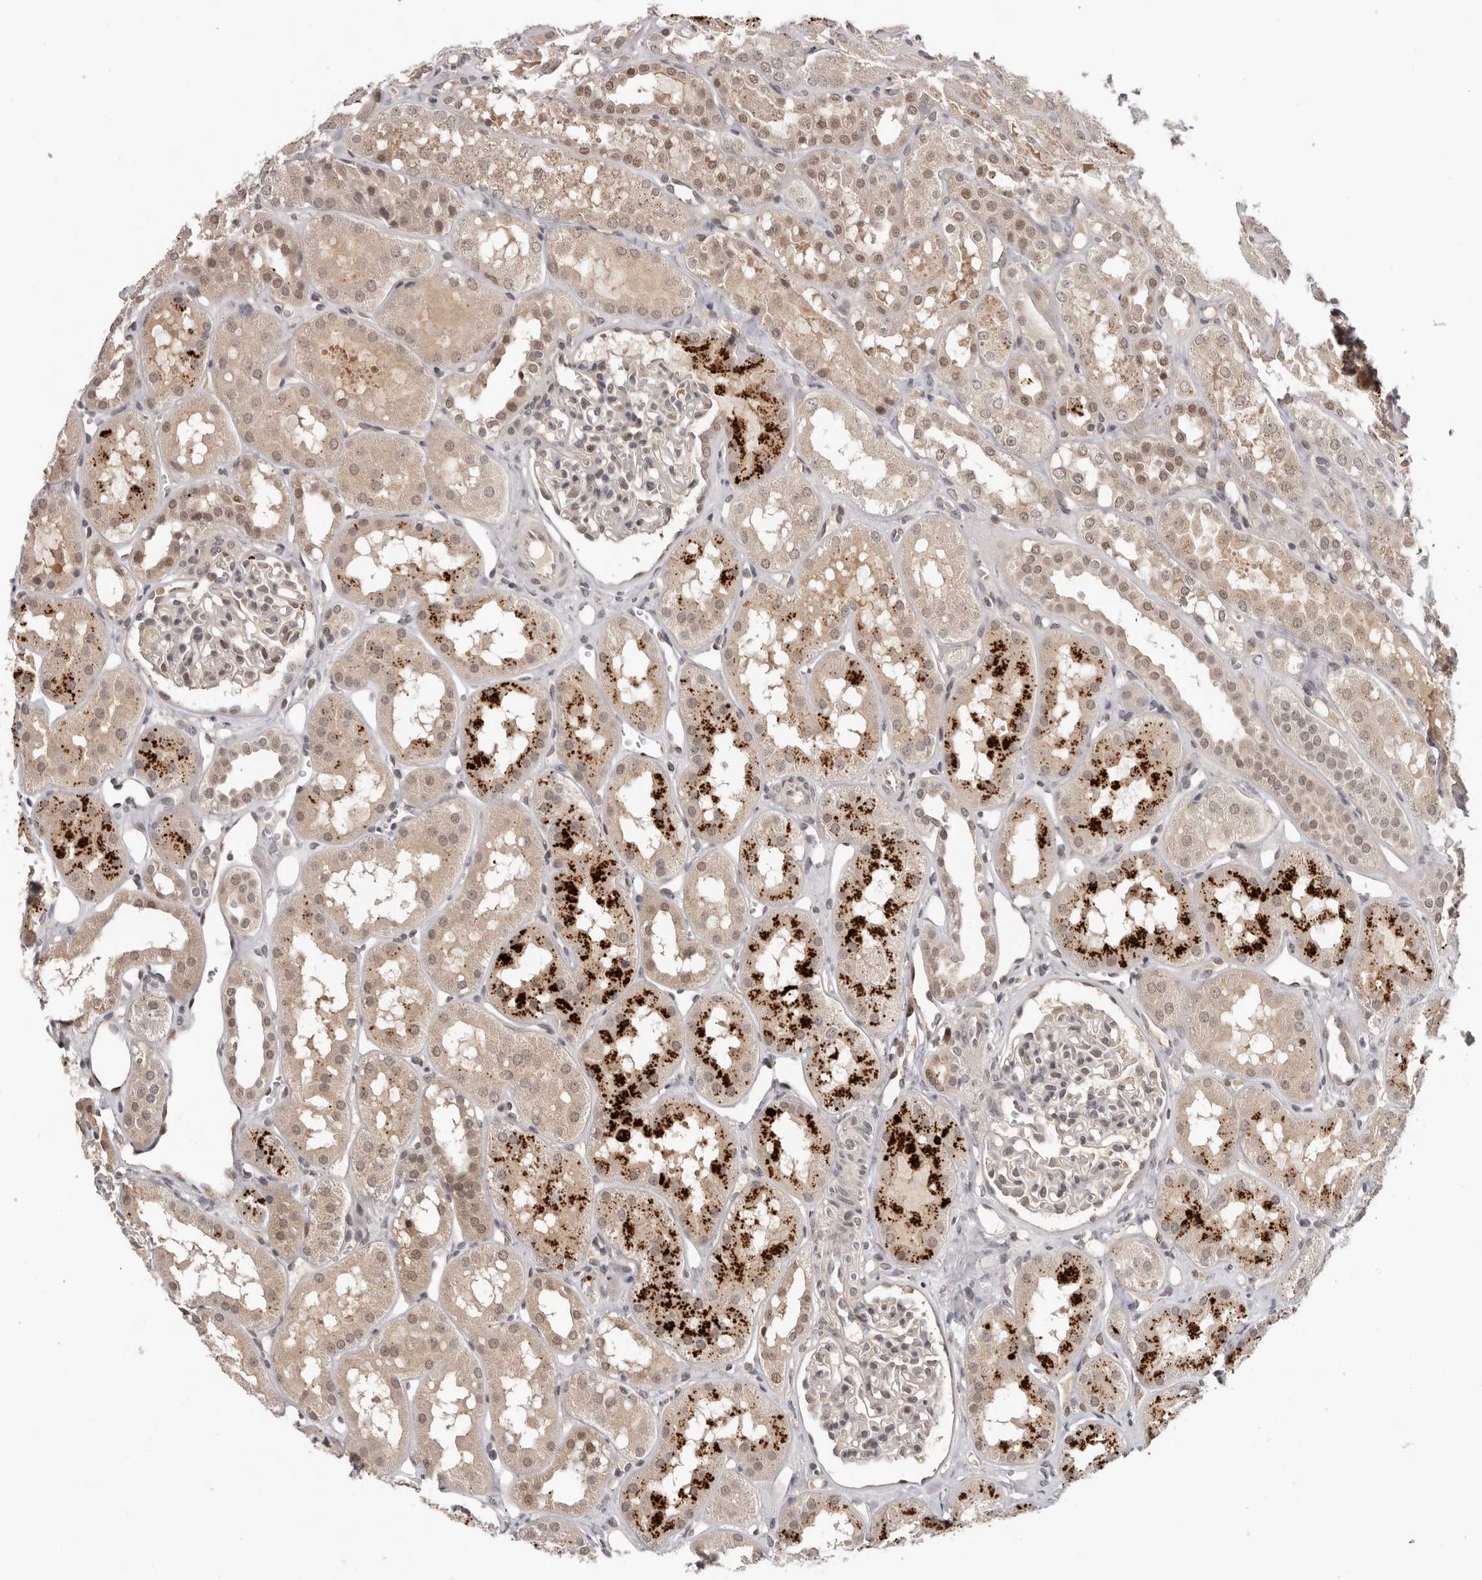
{"staining": {"intensity": "weak", "quantity": "25%-75%", "location": "nuclear"}, "tissue": "kidney", "cell_type": "Cells in glomeruli", "image_type": "normal", "snomed": [{"axis": "morphology", "description": "Normal tissue, NOS"}, {"axis": "topography", "description": "Kidney"}], "caption": "A brown stain labels weak nuclear staining of a protein in cells in glomeruli of benign human kidney. (DAB (3,3'-diaminobenzidine) = brown stain, brightfield microscopy at high magnification).", "gene": "TBX5", "patient": {"sex": "male", "age": 16}}